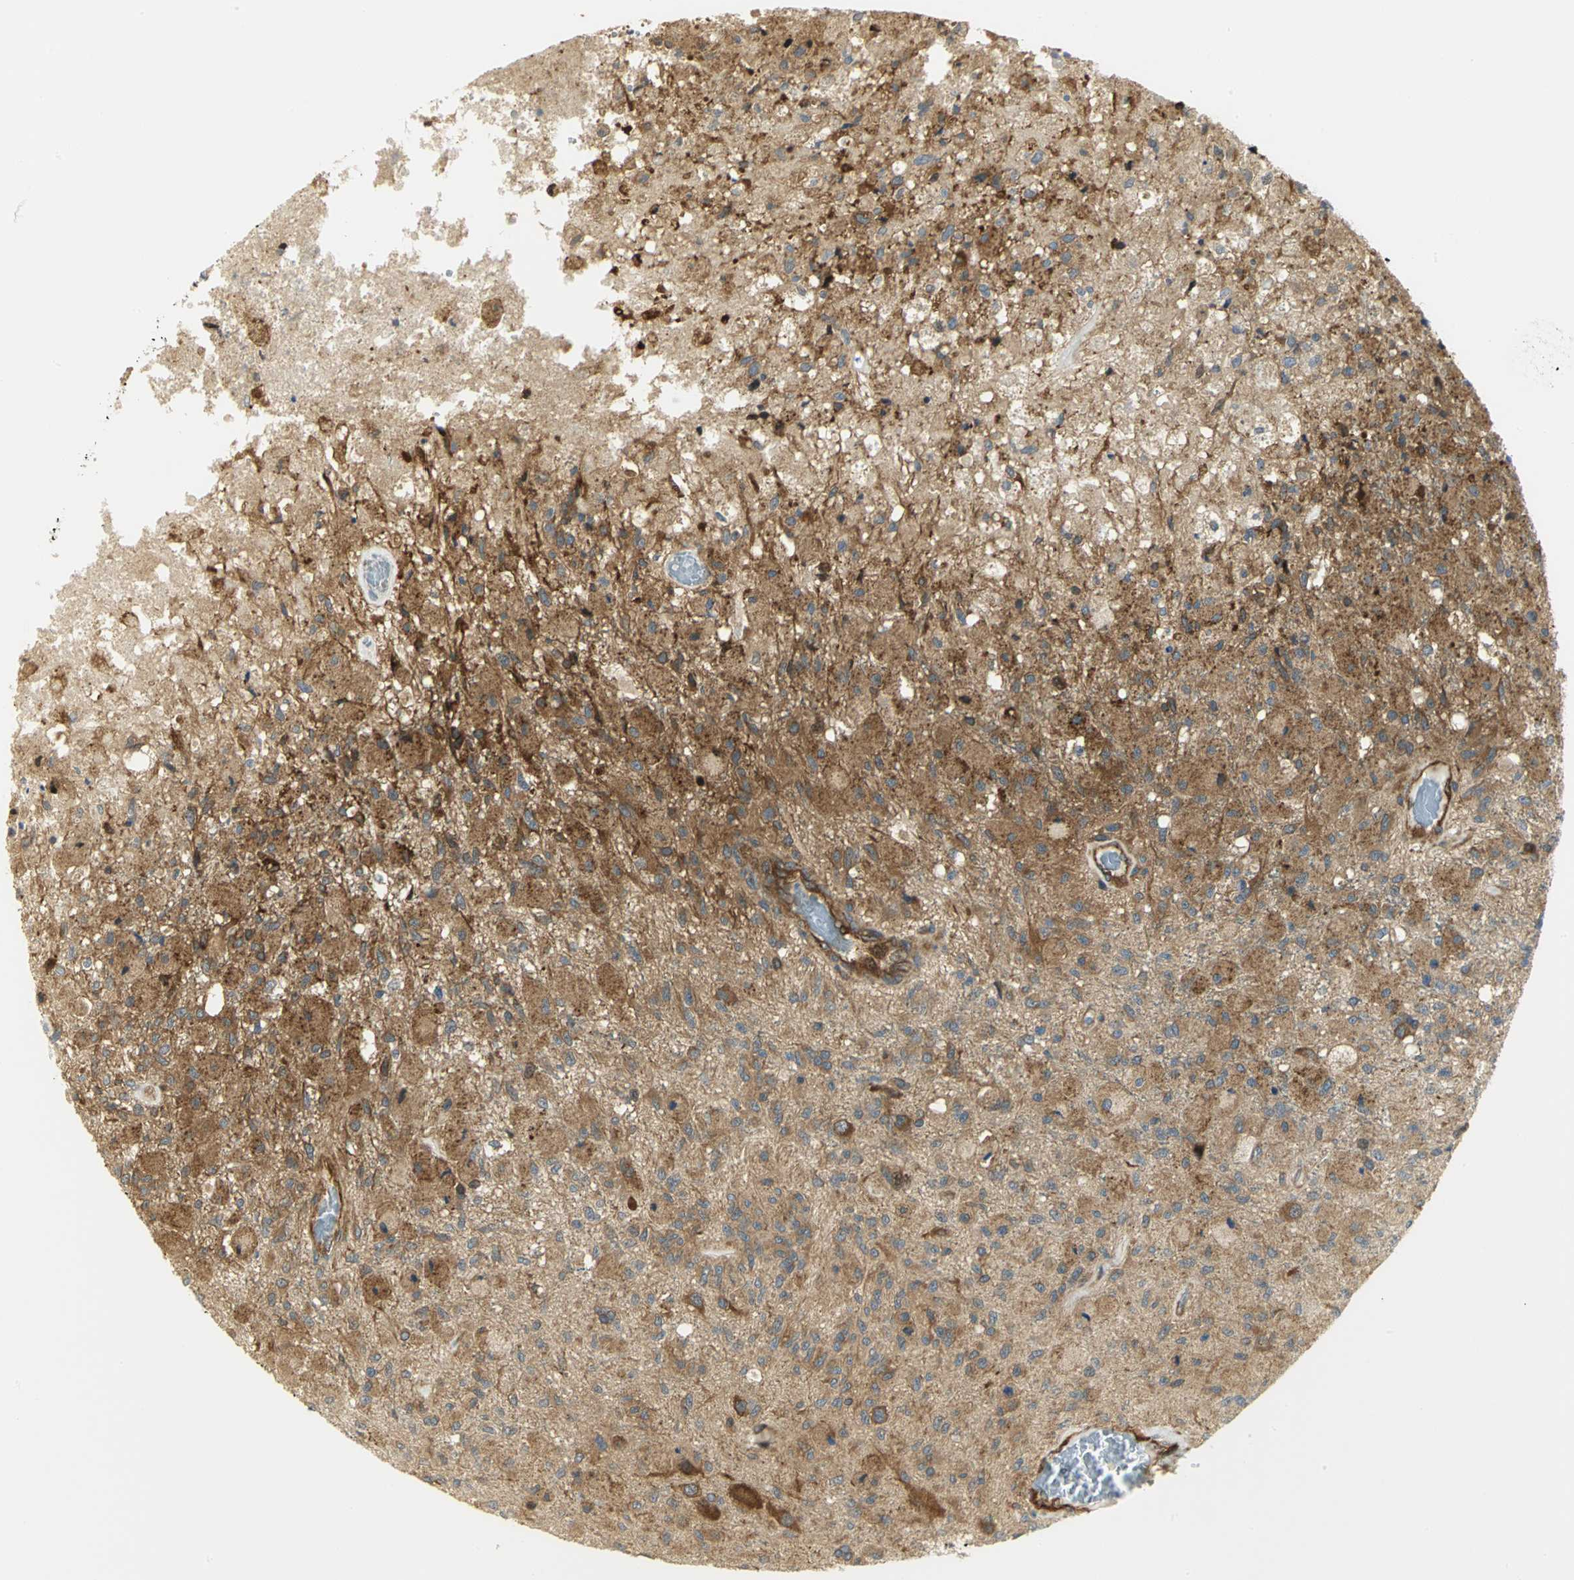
{"staining": {"intensity": "moderate", "quantity": ">75%", "location": "cytoplasmic/membranous"}, "tissue": "glioma", "cell_type": "Tumor cells", "image_type": "cancer", "snomed": [{"axis": "morphology", "description": "Normal tissue, NOS"}, {"axis": "morphology", "description": "Glioma, malignant, High grade"}, {"axis": "topography", "description": "Cerebral cortex"}], "caption": "High-grade glioma (malignant) was stained to show a protein in brown. There is medium levels of moderate cytoplasmic/membranous expression in about >75% of tumor cells. (Brightfield microscopy of DAB IHC at high magnification).", "gene": "EEA1", "patient": {"sex": "male", "age": 77}}